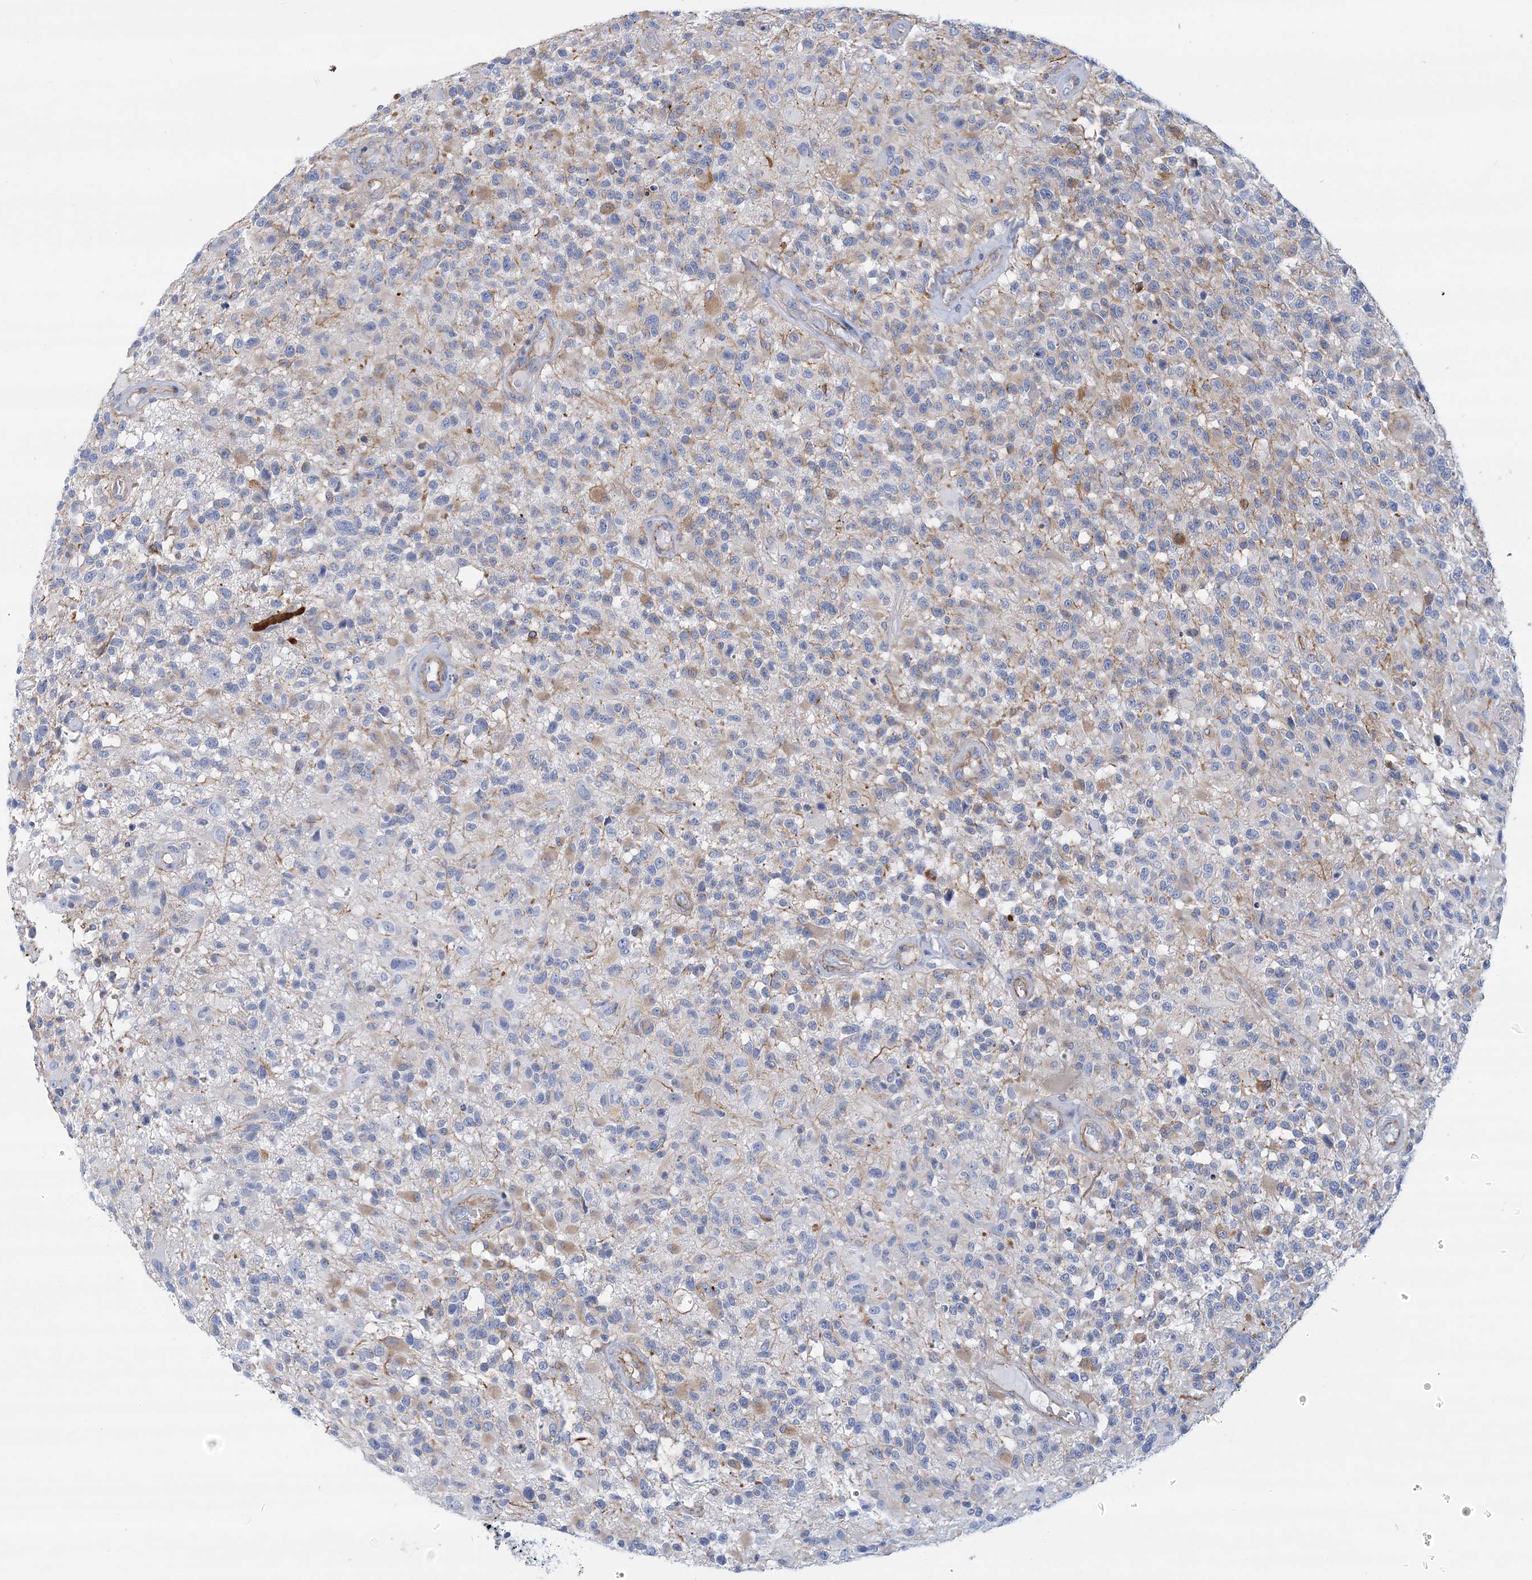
{"staining": {"intensity": "negative", "quantity": "none", "location": "none"}, "tissue": "glioma", "cell_type": "Tumor cells", "image_type": "cancer", "snomed": [{"axis": "morphology", "description": "Glioma, malignant, High grade"}, {"axis": "morphology", "description": "Glioblastoma, NOS"}, {"axis": "topography", "description": "Brain"}], "caption": "A micrograph of glioblastoma stained for a protein displays no brown staining in tumor cells. The staining is performed using DAB brown chromogen with nuclei counter-stained in using hematoxylin.", "gene": "C11orf21", "patient": {"sex": "male", "age": 60}}